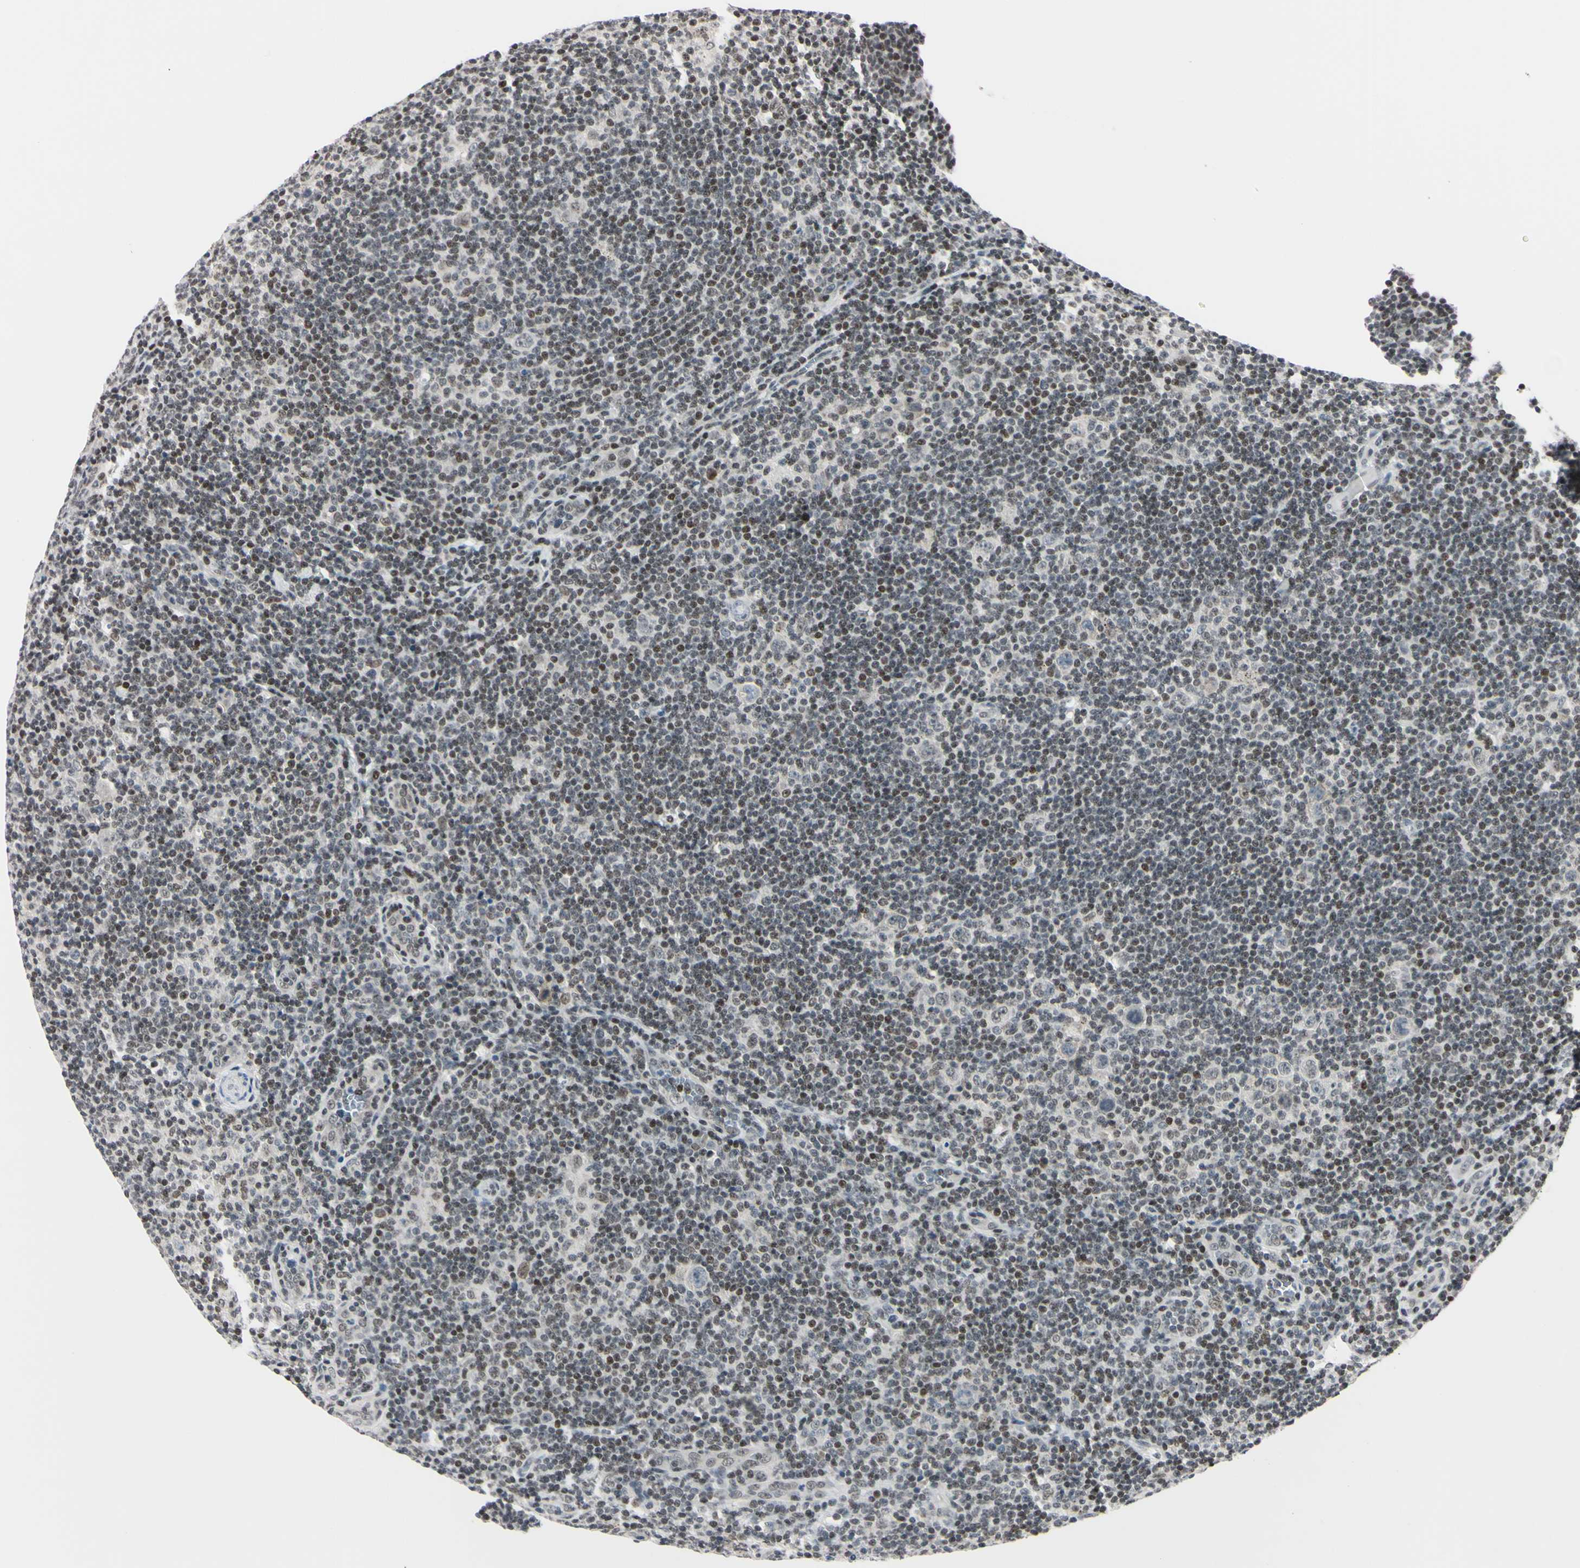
{"staining": {"intensity": "negative", "quantity": "none", "location": "none"}, "tissue": "lymphoma", "cell_type": "Tumor cells", "image_type": "cancer", "snomed": [{"axis": "morphology", "description": "Hodgkin's disease, NOS"}, {"axis": "topography", "description": "Lymph node"}], "caption": "This is an IHC photomicrograph of human lymphoma. There is no positivity in tumor cells.", "gene": "C1orf174", "patient": {"sex": "female", "age": 57}}